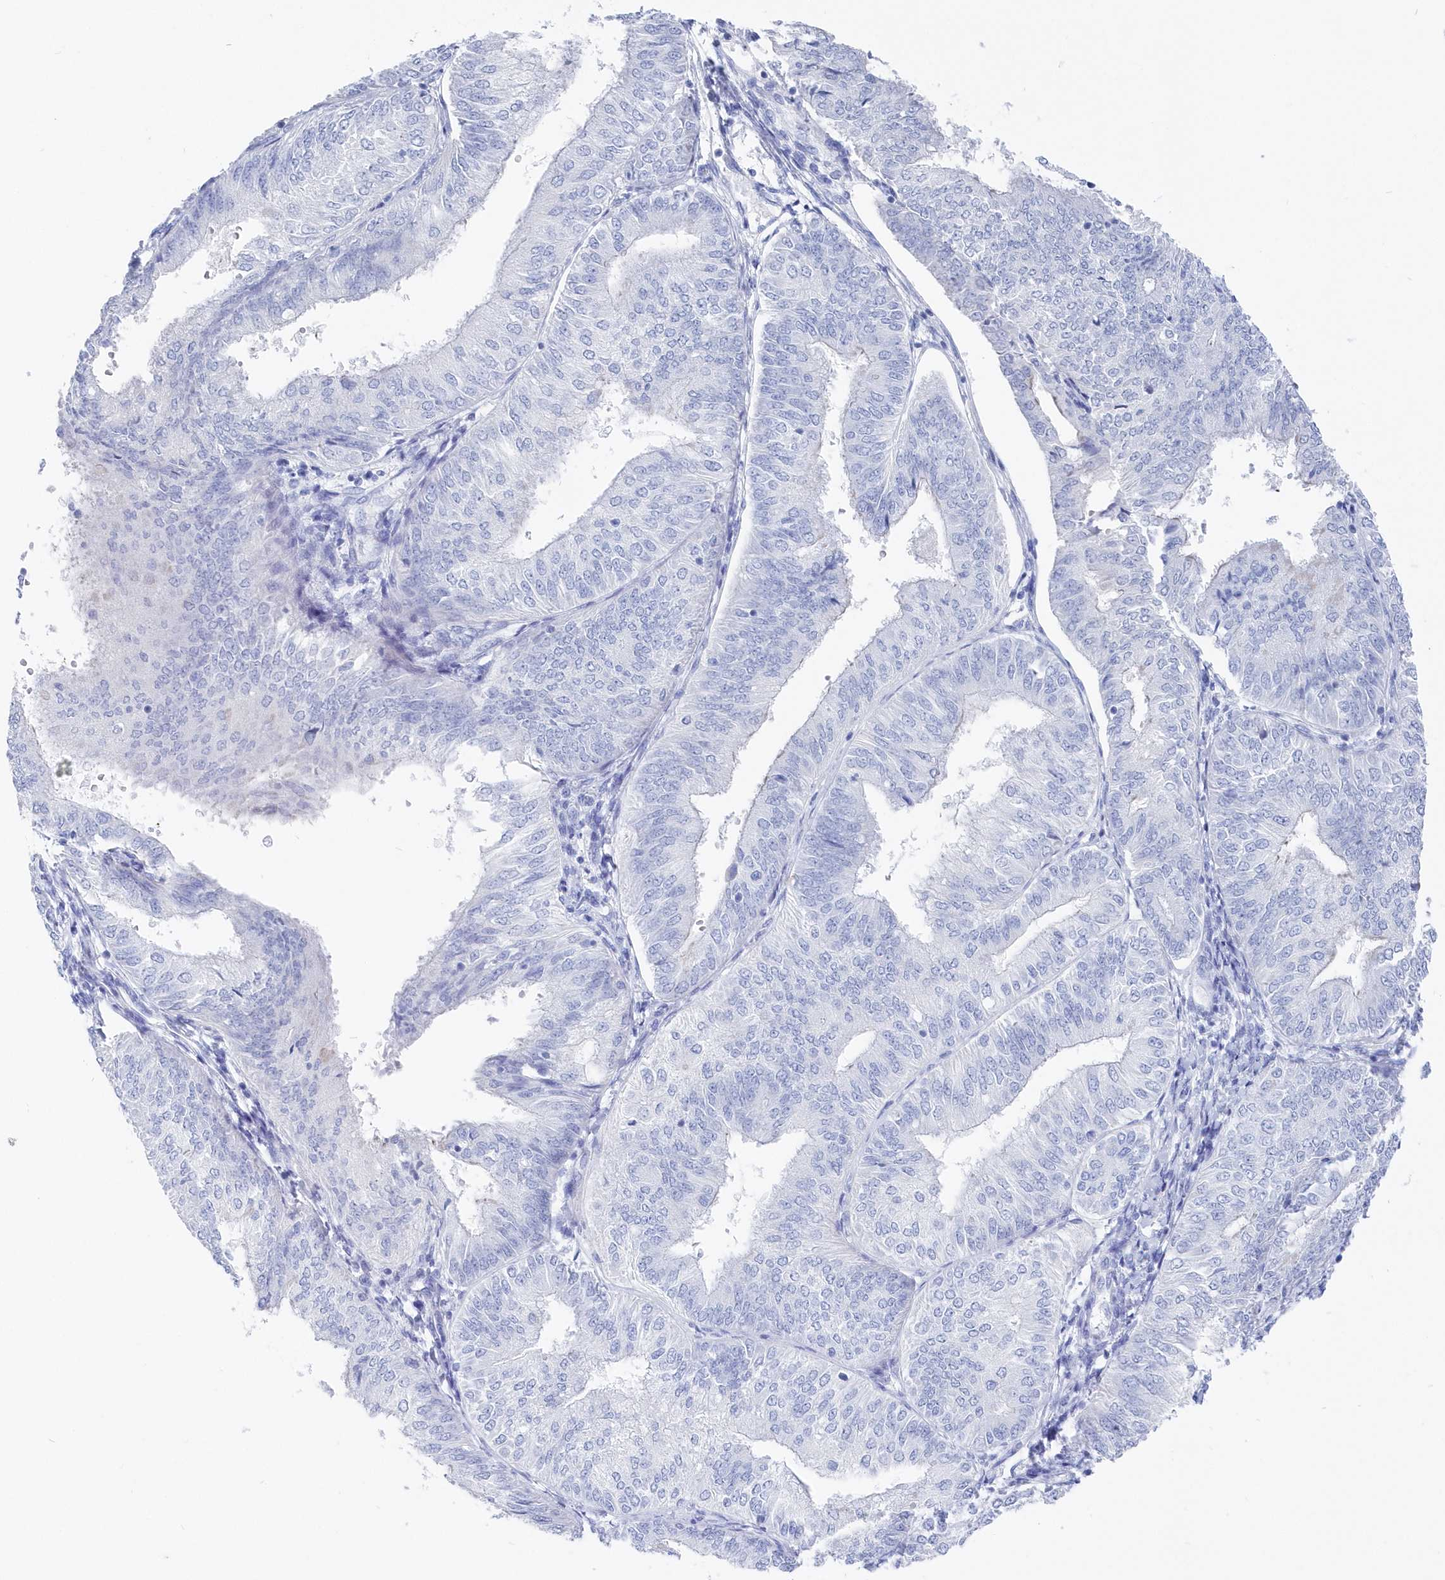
{"staining": {"intensity": "negative", "quantity": "none", "location": "none"}, "tissue": "endometrial cancer", "cell_type": "Tumor cells", "image_type": "cancer", "snomed": [{"axis": "morphology", "description": "Adenocarcinoma, NOS"}, {"axis": "topography", "description": "Endometrium"}], "caption": "Tumor cells show no significant positivity in endometrial adenocarcinoma. (DAB (3,3'-diaminobenzidine) IHC, high magnification).", "gene": "CSNK1G2", "patient": {"sex": "female", "age": 58}}